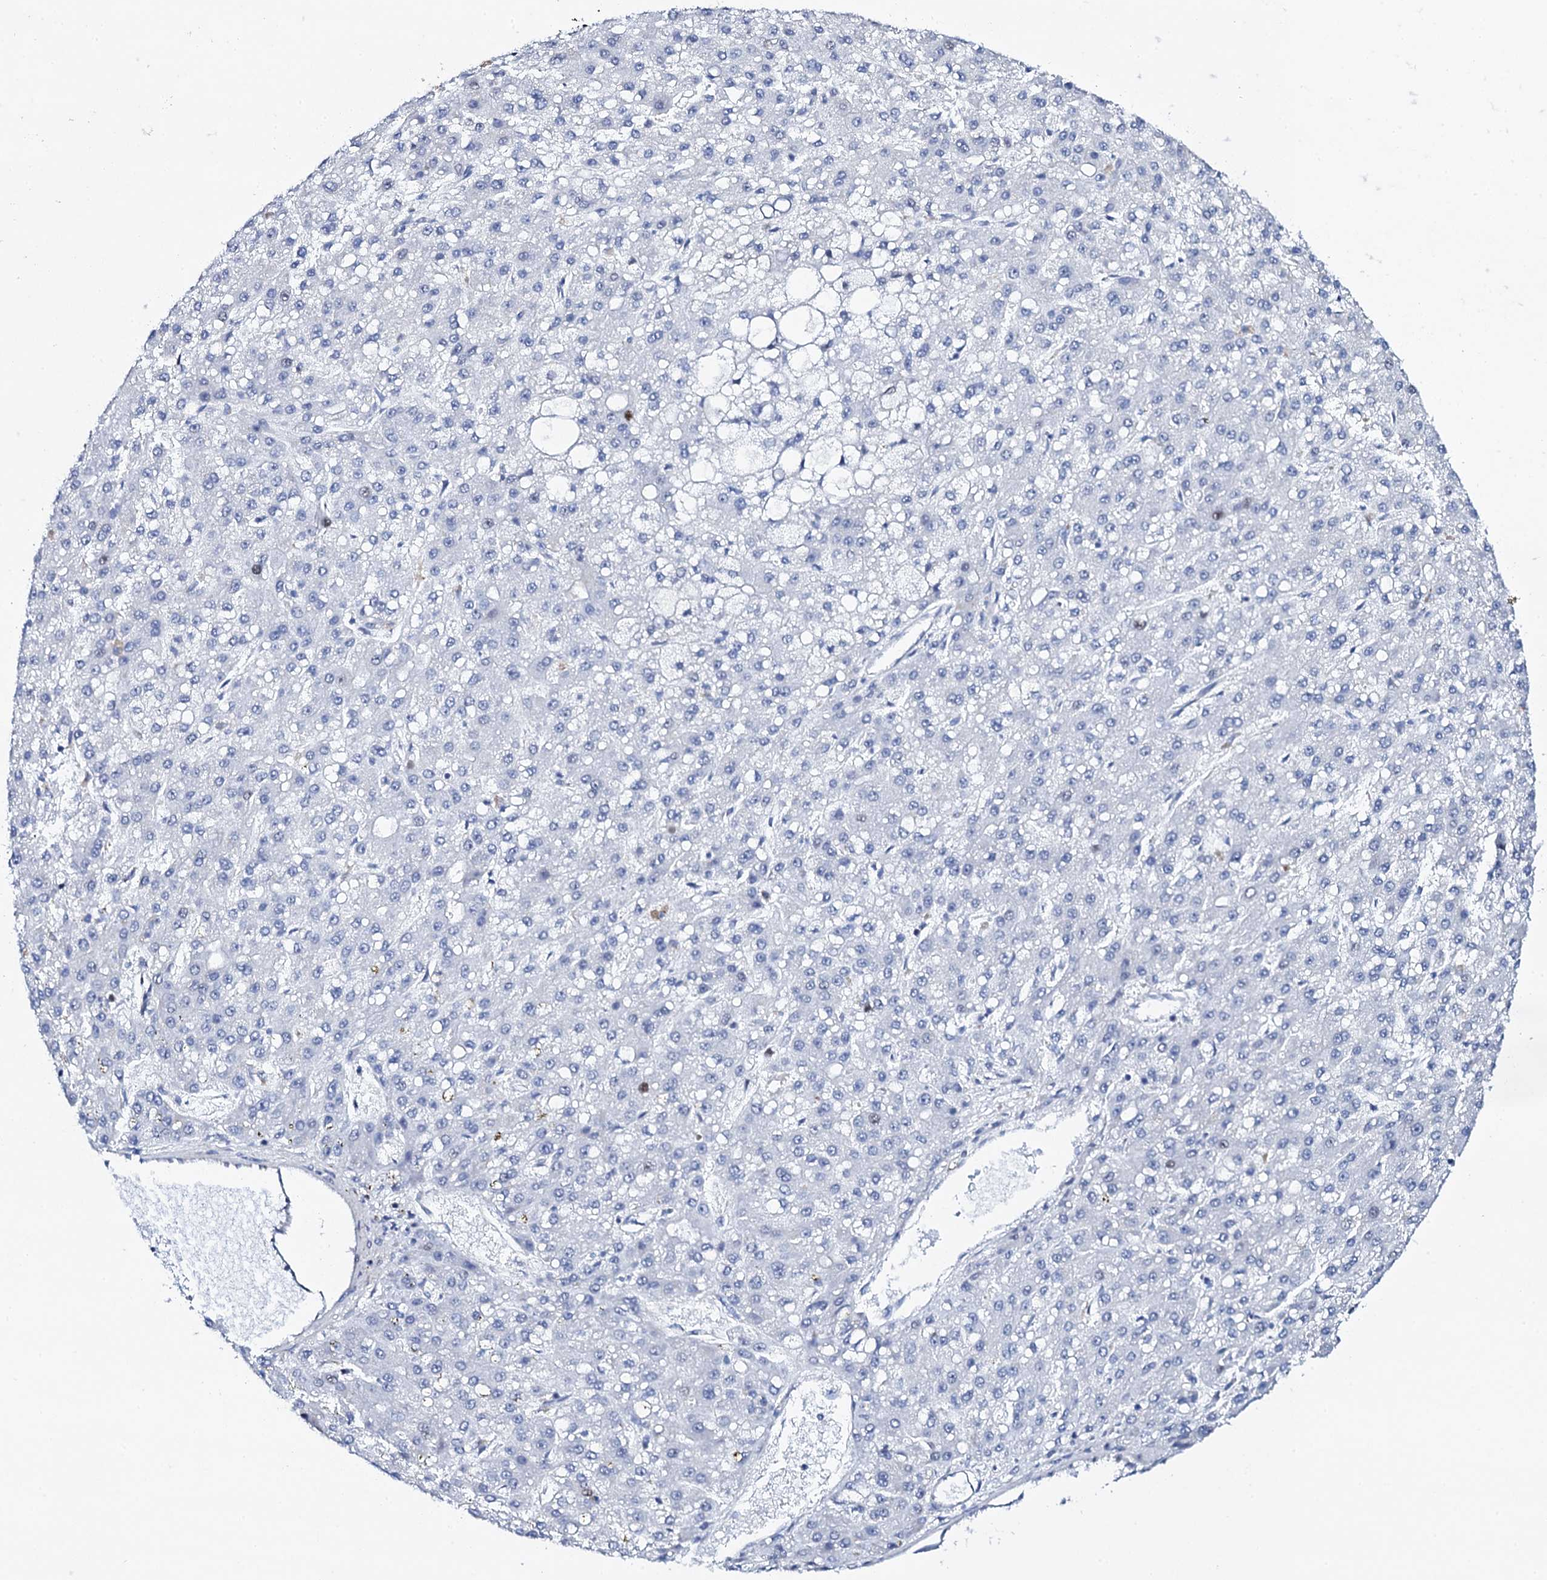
{"staining": {"intensity": "negative", "quantity": "none", "location": "none"}, "tissue": "liver cancer", "cell_type": "Tumor cells", "image_type": "cancer", "snomed": [{"axis": "morphology", "description": "Carcinoma, Hepatocellular, NOS"}, {"axis": "topography", "description": "Liver"}], "caption": "Immunohistochemistry (IHC) image of neoplastic tissue: human liver hepatocellular carcinoma stained with DAB (3,3'-diaminobenzidine) demonstrates no significant protein staining in tumor cells.", "gene": "NUDT13", "patient": {"sex": "male", "age": 67}}